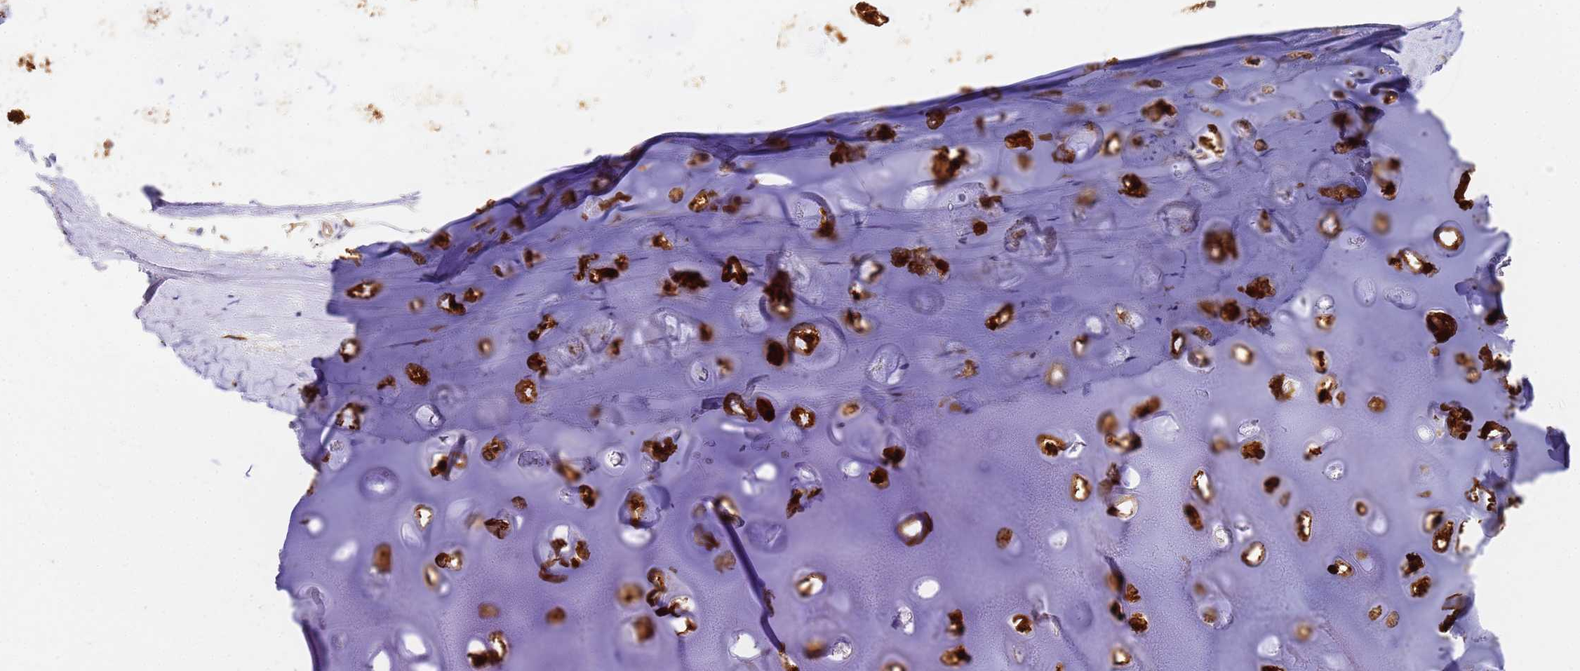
{"staining": {"intensity": "negative", "quantity": "none", "location": "none"}, "tissue": "adipose tissue", "cell_type": "Adipocytes", "image_type": "normal", "snomed": [{"axis": "morphology", "description": "Normal tissue, NOS"}, {"axis": "topography", "description": "Lymph node"}, {"axis": "topography", "description": "Bronchus"}], "caption": "The photomicrograph demonstrates no significant staining in adipocytes of adipose tissue.", "gene": "NME1", "patient": {"sex": "male", "age": 63}}